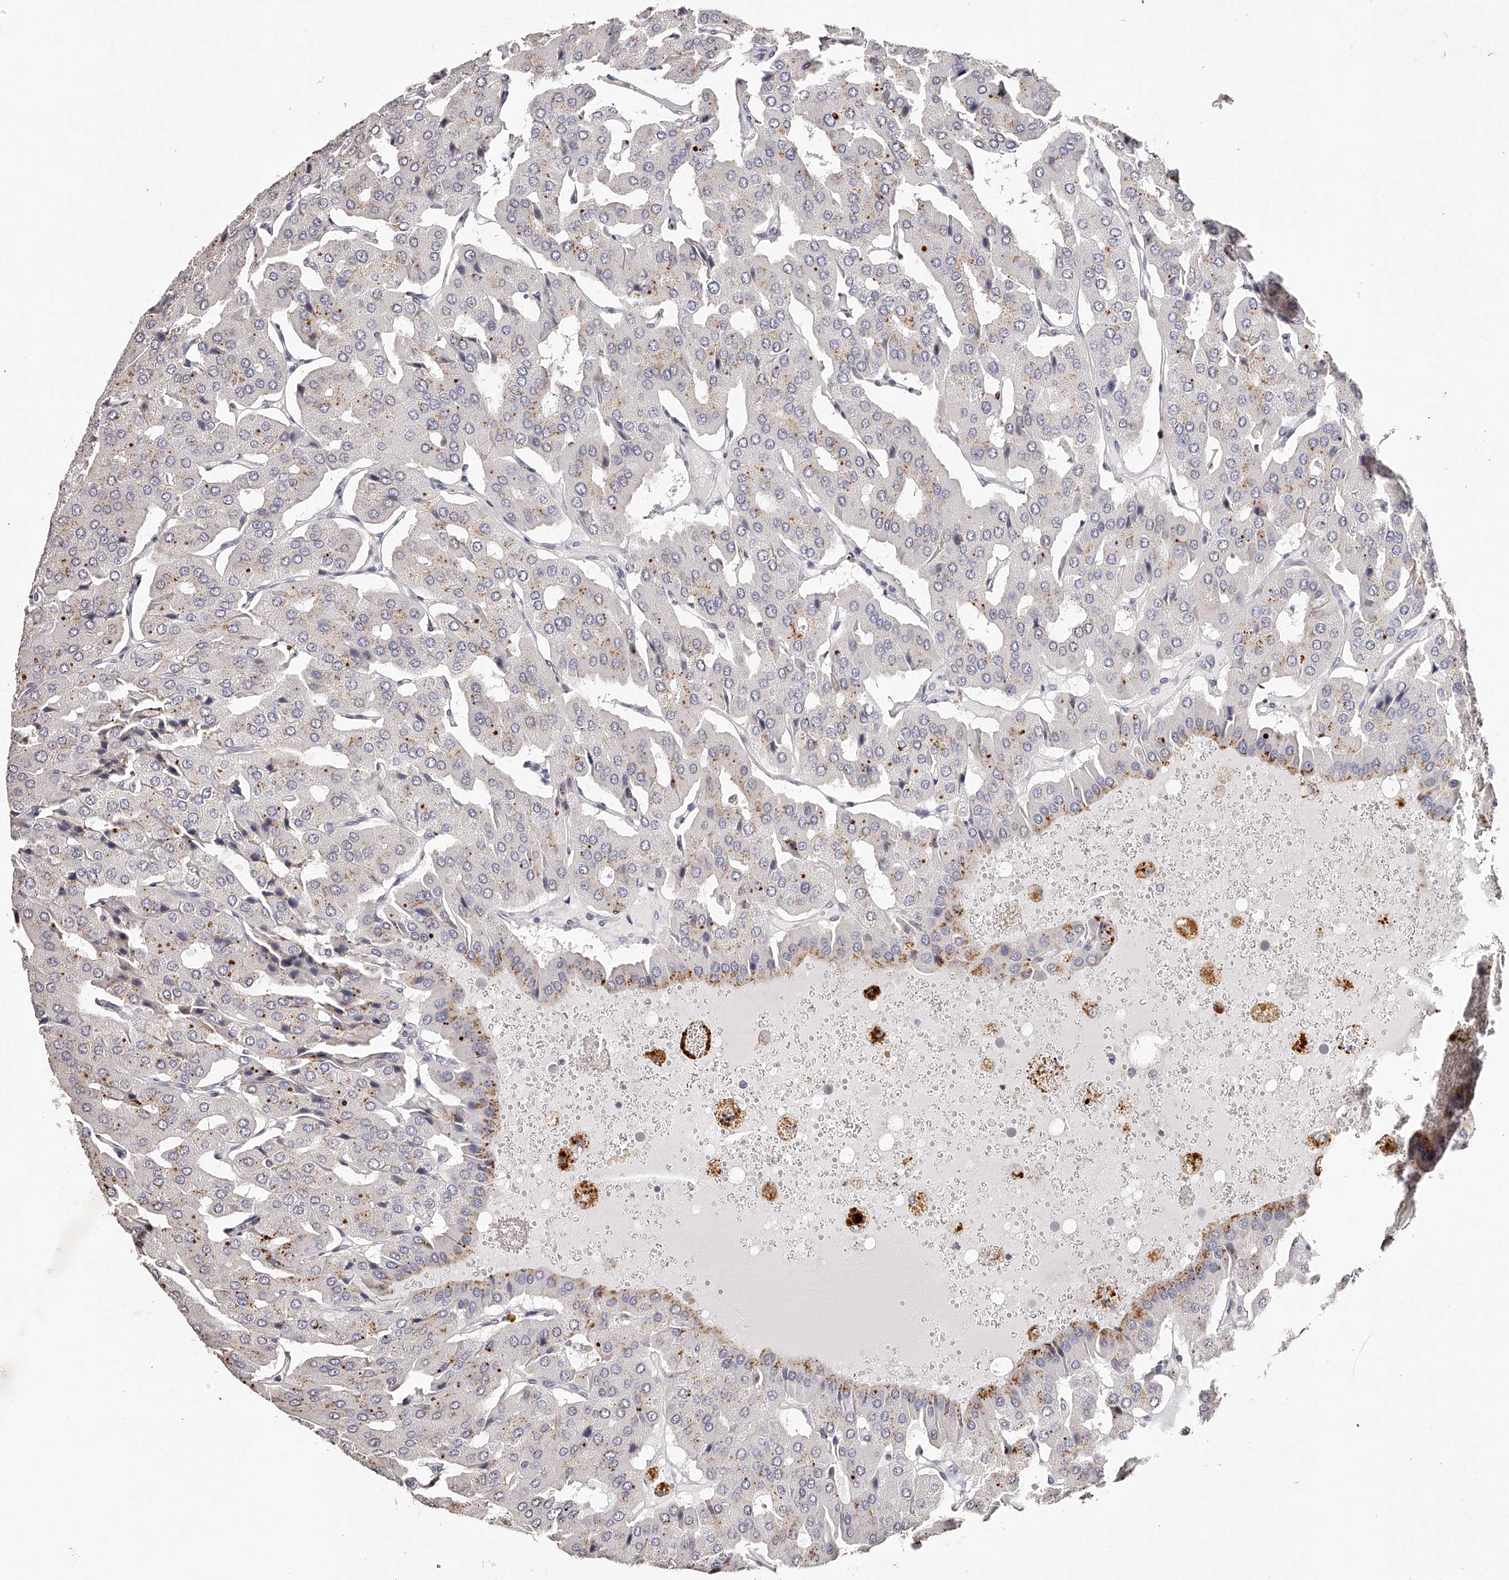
{"staining": {"intensity": "moderate", "quantity": "<25%", "location": "cytoplasmic/membranous"}, "tissue": "parathyroid gland", "cell_type": "Glandular cells", "image_type": "normal", "snomed": [{"axis": "morphology", "description": "Normal tissue, NOS"}, {"axis": "morphology", "description": "Adenoma, NOS"}, {"axis": "topography", "description": "Parathyroid gland"}], "caption": "A high-resolution photomicrograph shows IHC staining of normal parathyroid gland, which shows moderate cytoplasmic/membranous staining in approximately <25% of glandular cells.", "gene": "SLC35D3", "patient": {"sex": "female", "age": 86}}